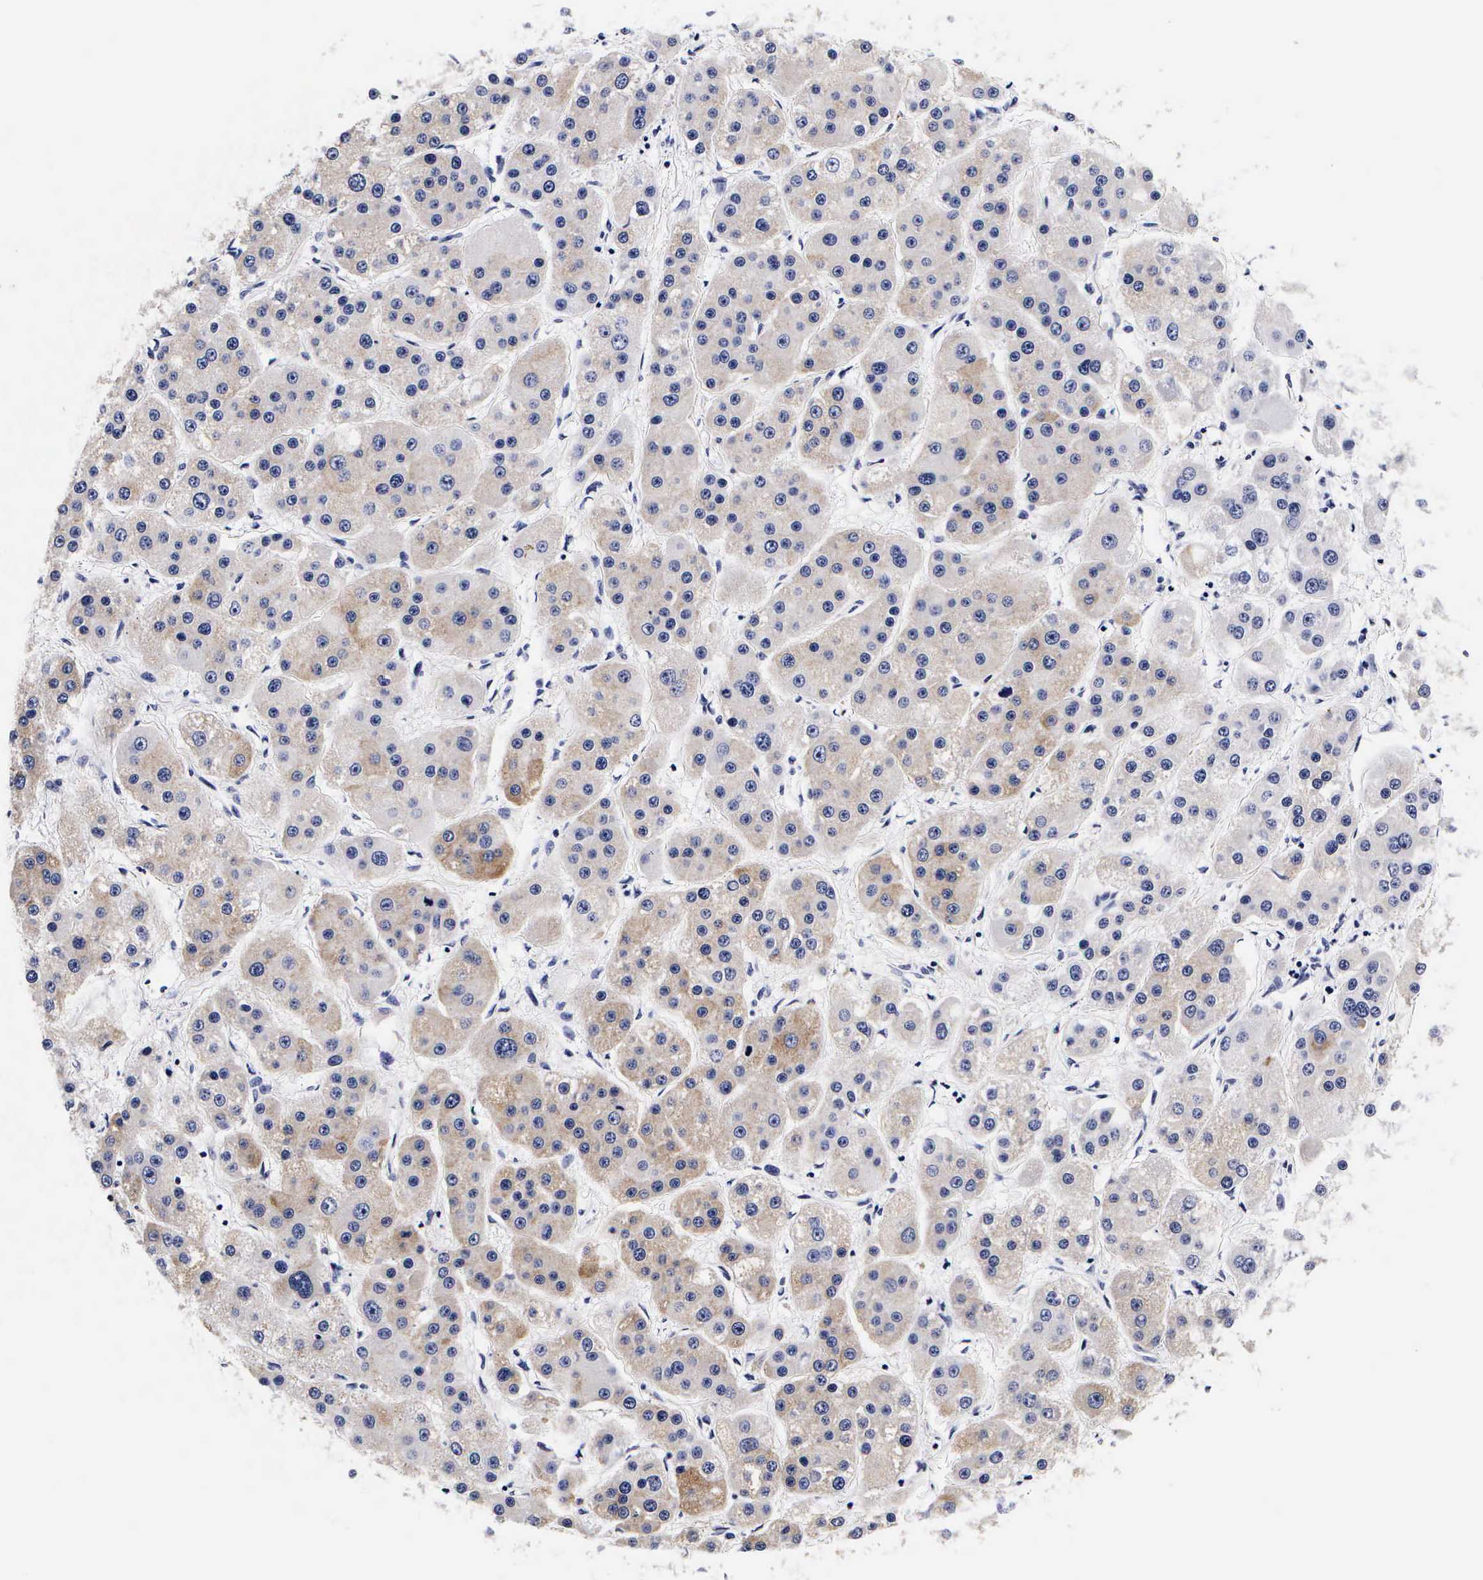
{"staining": {"intensity": "moderate", "quantity": "25%-75%", "location": "cytoplasmic/membranous"}, "tissue": "liver cancer", "cell_type": "Tumor cells", "image_type": "cancer", "snomed": [{"axis": "morphology", "description": "Carcinoma, Hepatocellular, NOS"}, {"axis": "topography", "description": "Liver"}], "caption": "The photomicrograph displays staining of liver cancer, revealing moderate cytoplasmic/membranous protein positivity (brown color) within tumor cells. Using DAB (brown) and hematoxylin (blue) stains, captured at high magnification using brightfield microscopy.", "gene": "RNASE6", "patient": {"sex": "female", "age": 85}}